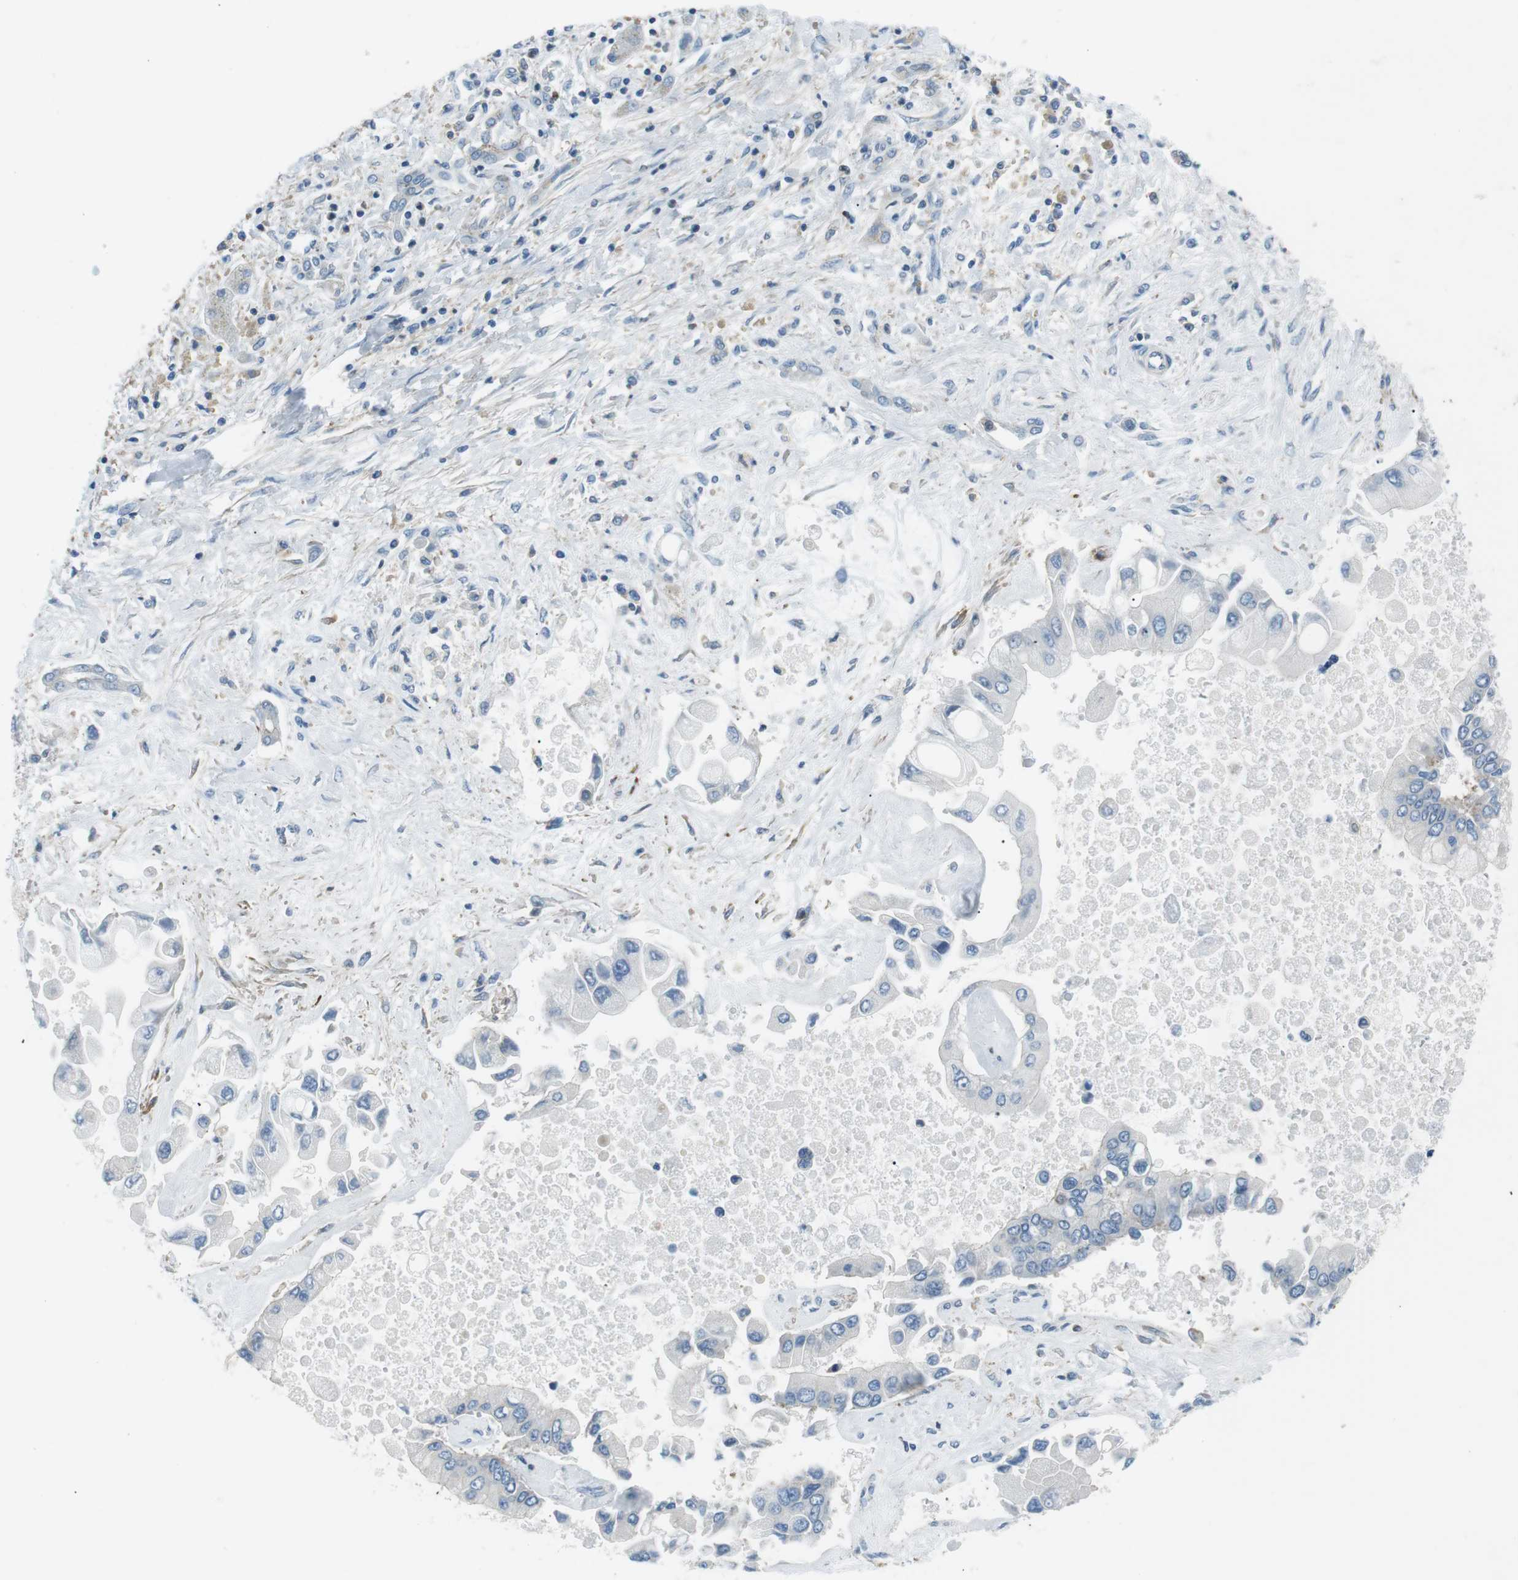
{"staining": {"intensity": "negative", "quantity": "none", "location": "none"}, "tissue": "liver cancer", "cell_type": "Tumor cells", "image_type": "cancer", "snomed": [{"axis": "morphology", "description": "Cholangiocarcinoma"}, {"axis": "topography", "description": "Liver"}], "caption": "Immunohistochemistry (IHC) micrograph of liver cancer stained for a protein (brown), which reveals no staining in tumor cells.", "gene": "ARVCF", "patient": {"sex": "male", "age": 50}}